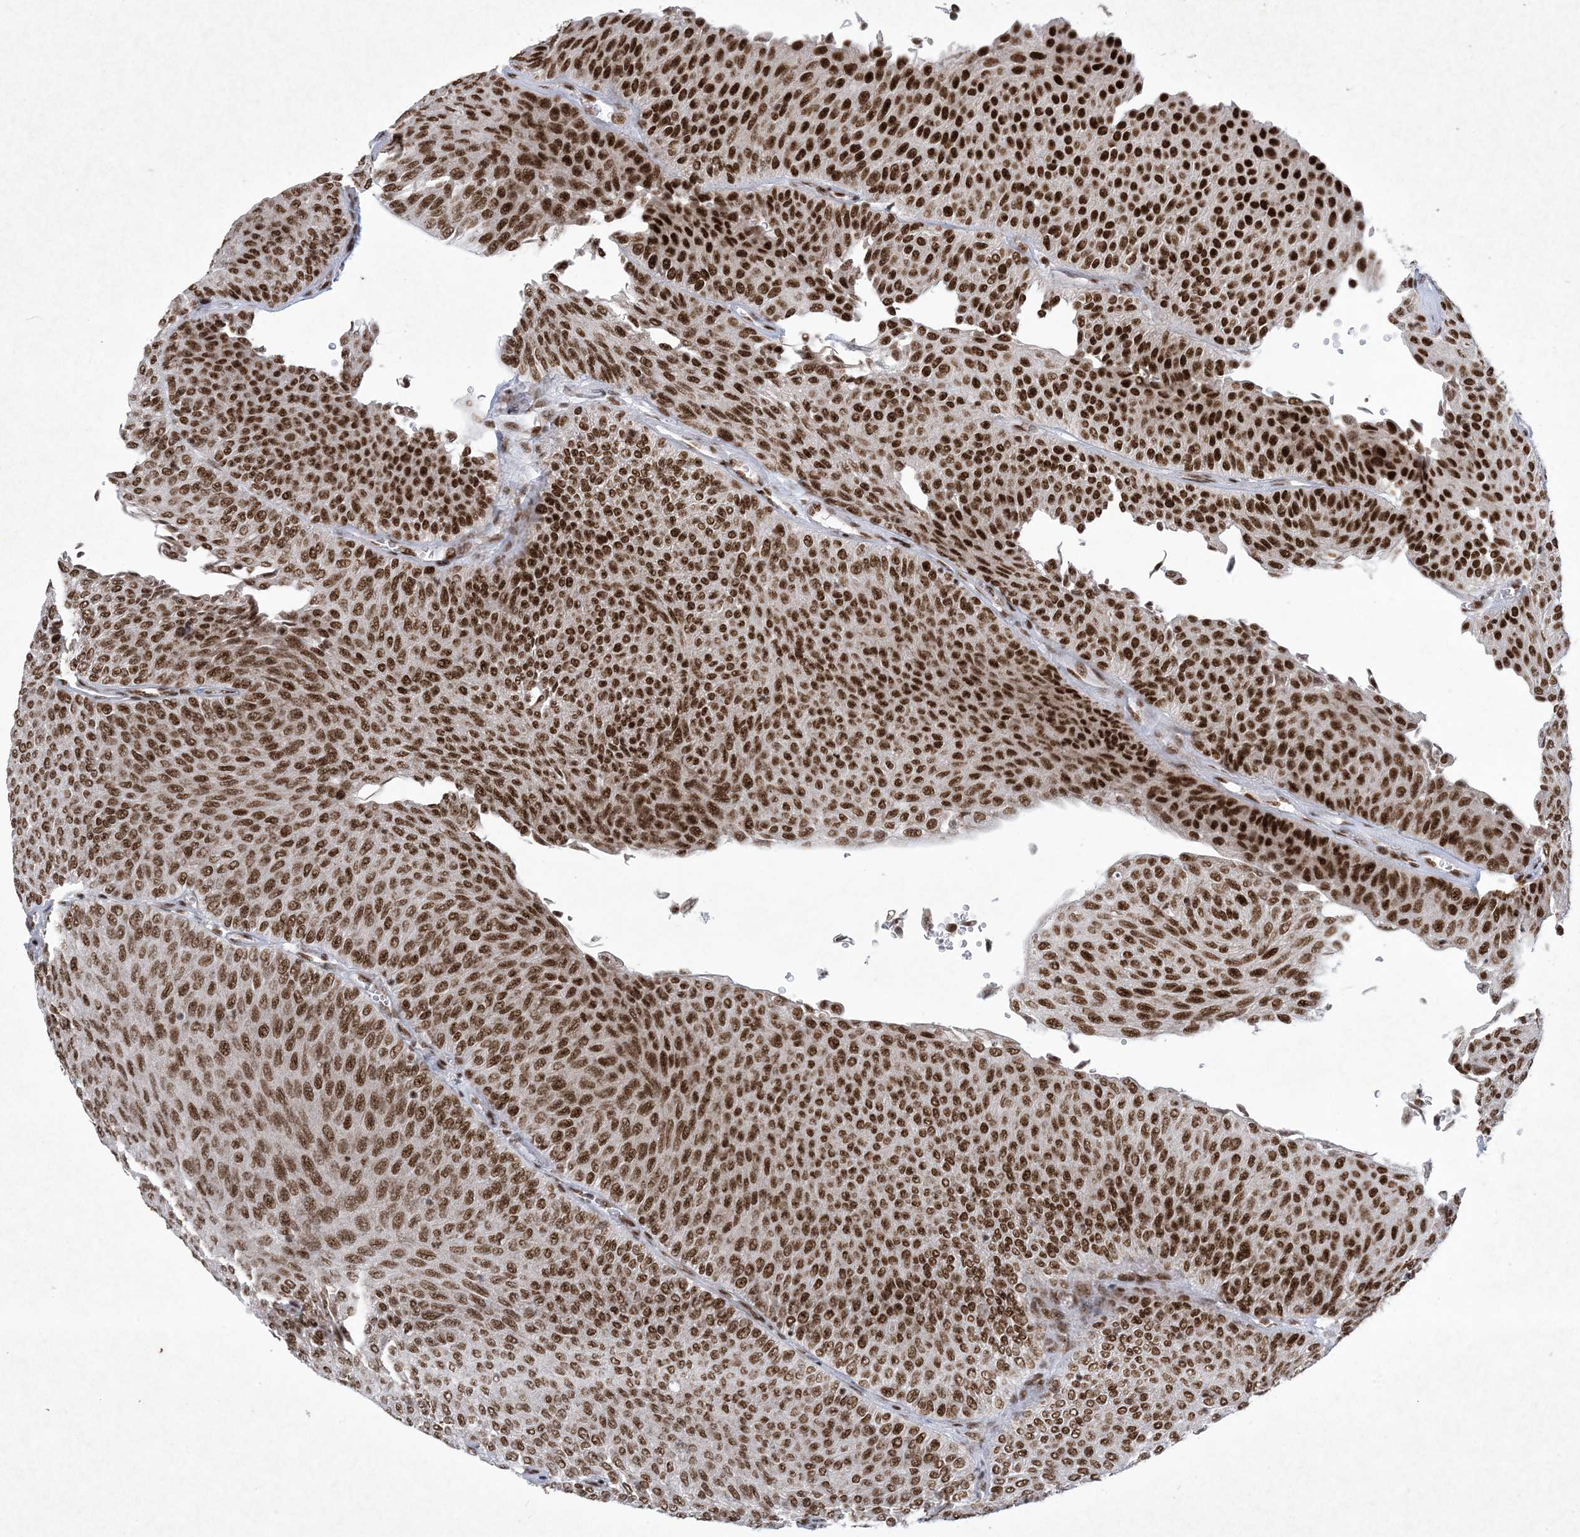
{"staining": {"intensity": "strong", "quantity": ">75%", "location": "nuclear"}, "tissue": "urothelial cancer", "cell_type": "Tumor cells", "image_type": "cancer", "snomed": [{"axis": "morphology", "description": "Urothelial carcinoma, Low grade"}, {"axis": "topography", "description": "Urinary bladder"}], "caption": "Urothelial cancer stained with a protein marker demonstrates strong staining in tumor cells.", "gene": "PKNOX2", "patient": {"sex": "male", "age": 78}}